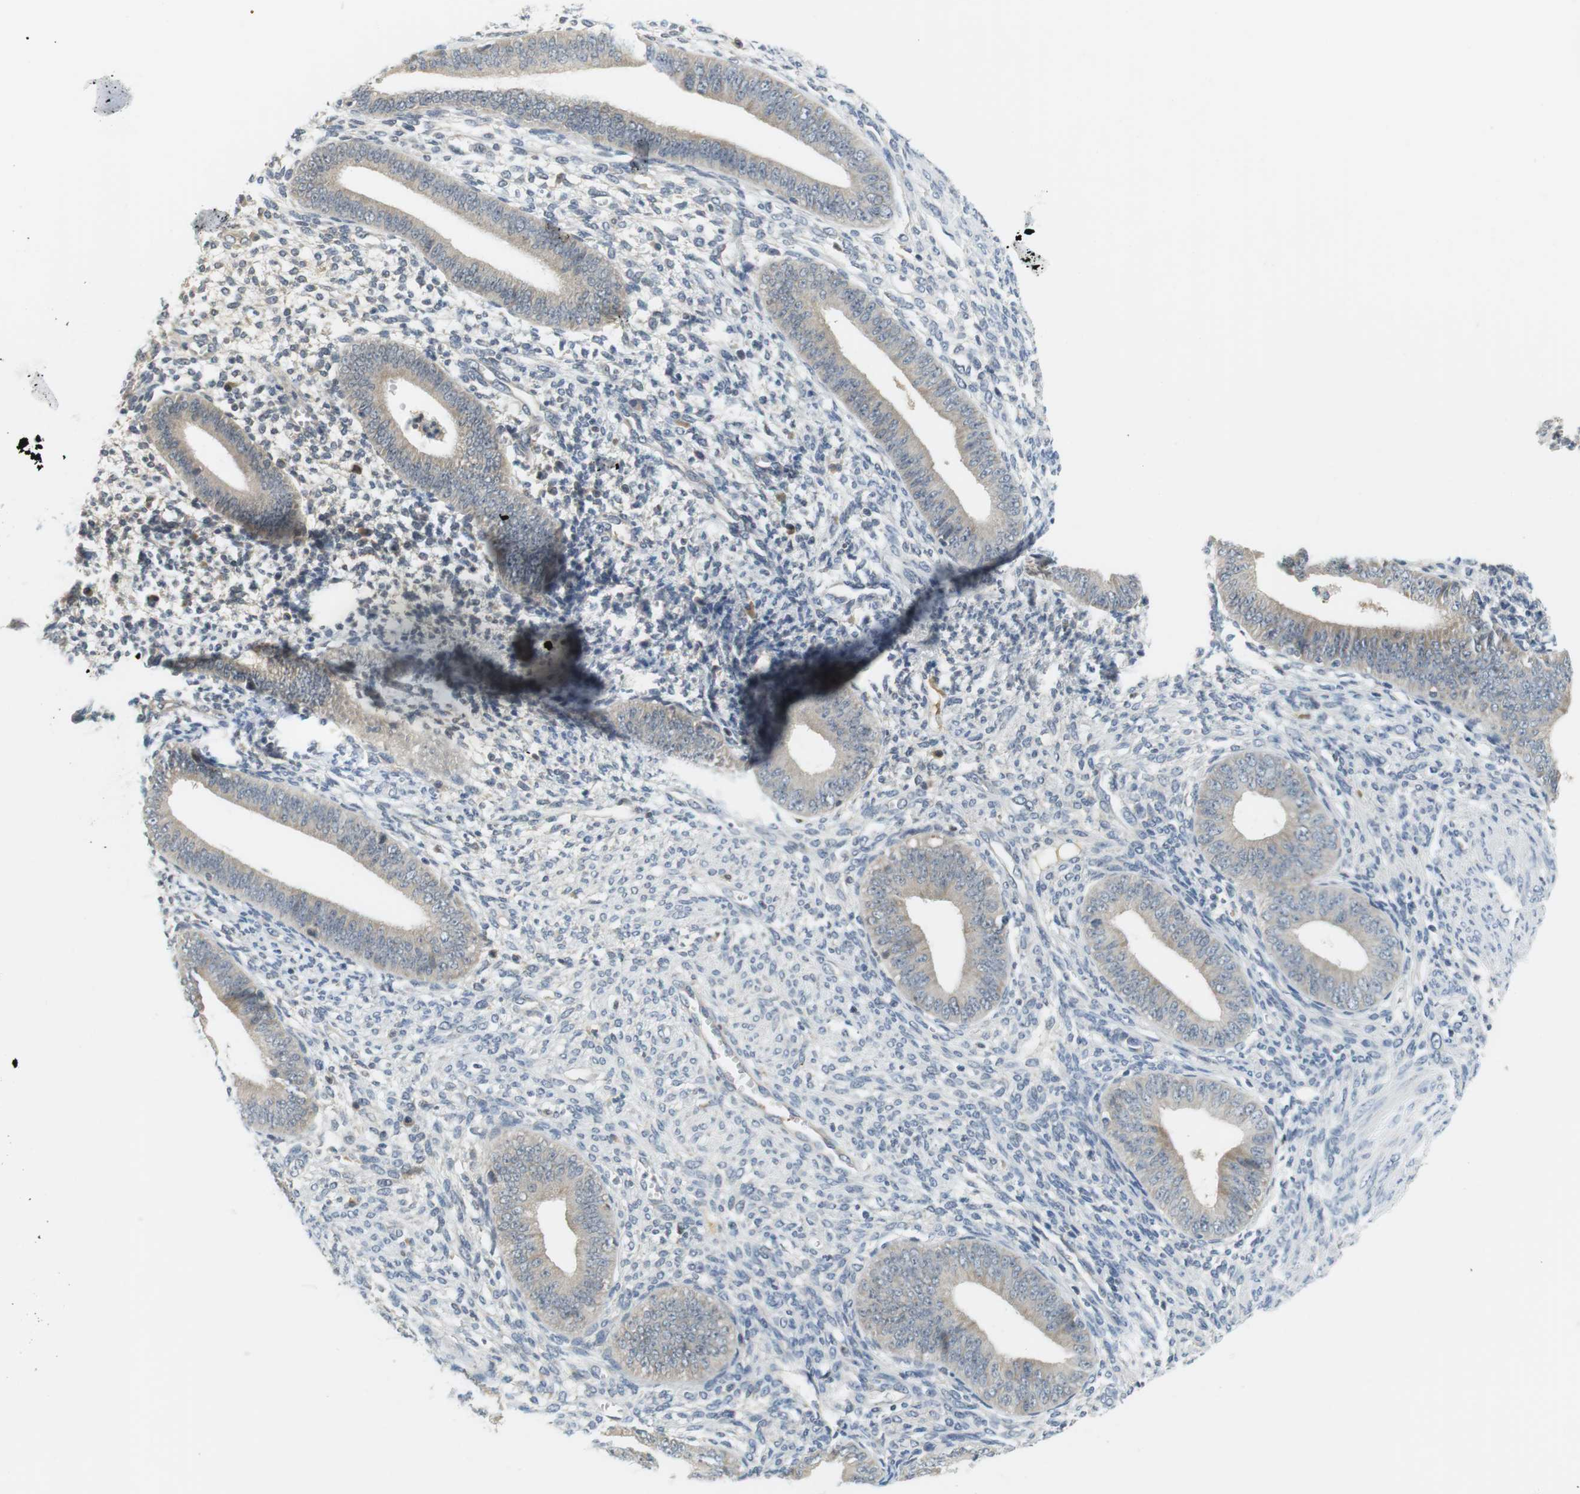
{"staining": {"intensity": "negative", "quantity": "none", "location": "none"}, "tissue": "endometrium", "cell_type": "Cells in endometrial stroma", "image_type": "normal", "snomed": [{"axis": "morphology", "description": "Normal tissue, NOS"}, {"axis": "topography", "description": "Endometrium"}], "caption": "A high-resolution micrograph shows immunohistochemistry staining of unremarkable endometrium, which exhibits no significant expression in cells in endometrial stroma.", "gene": "WNT7A", "patient": {"sex": "female", "age": 35}}